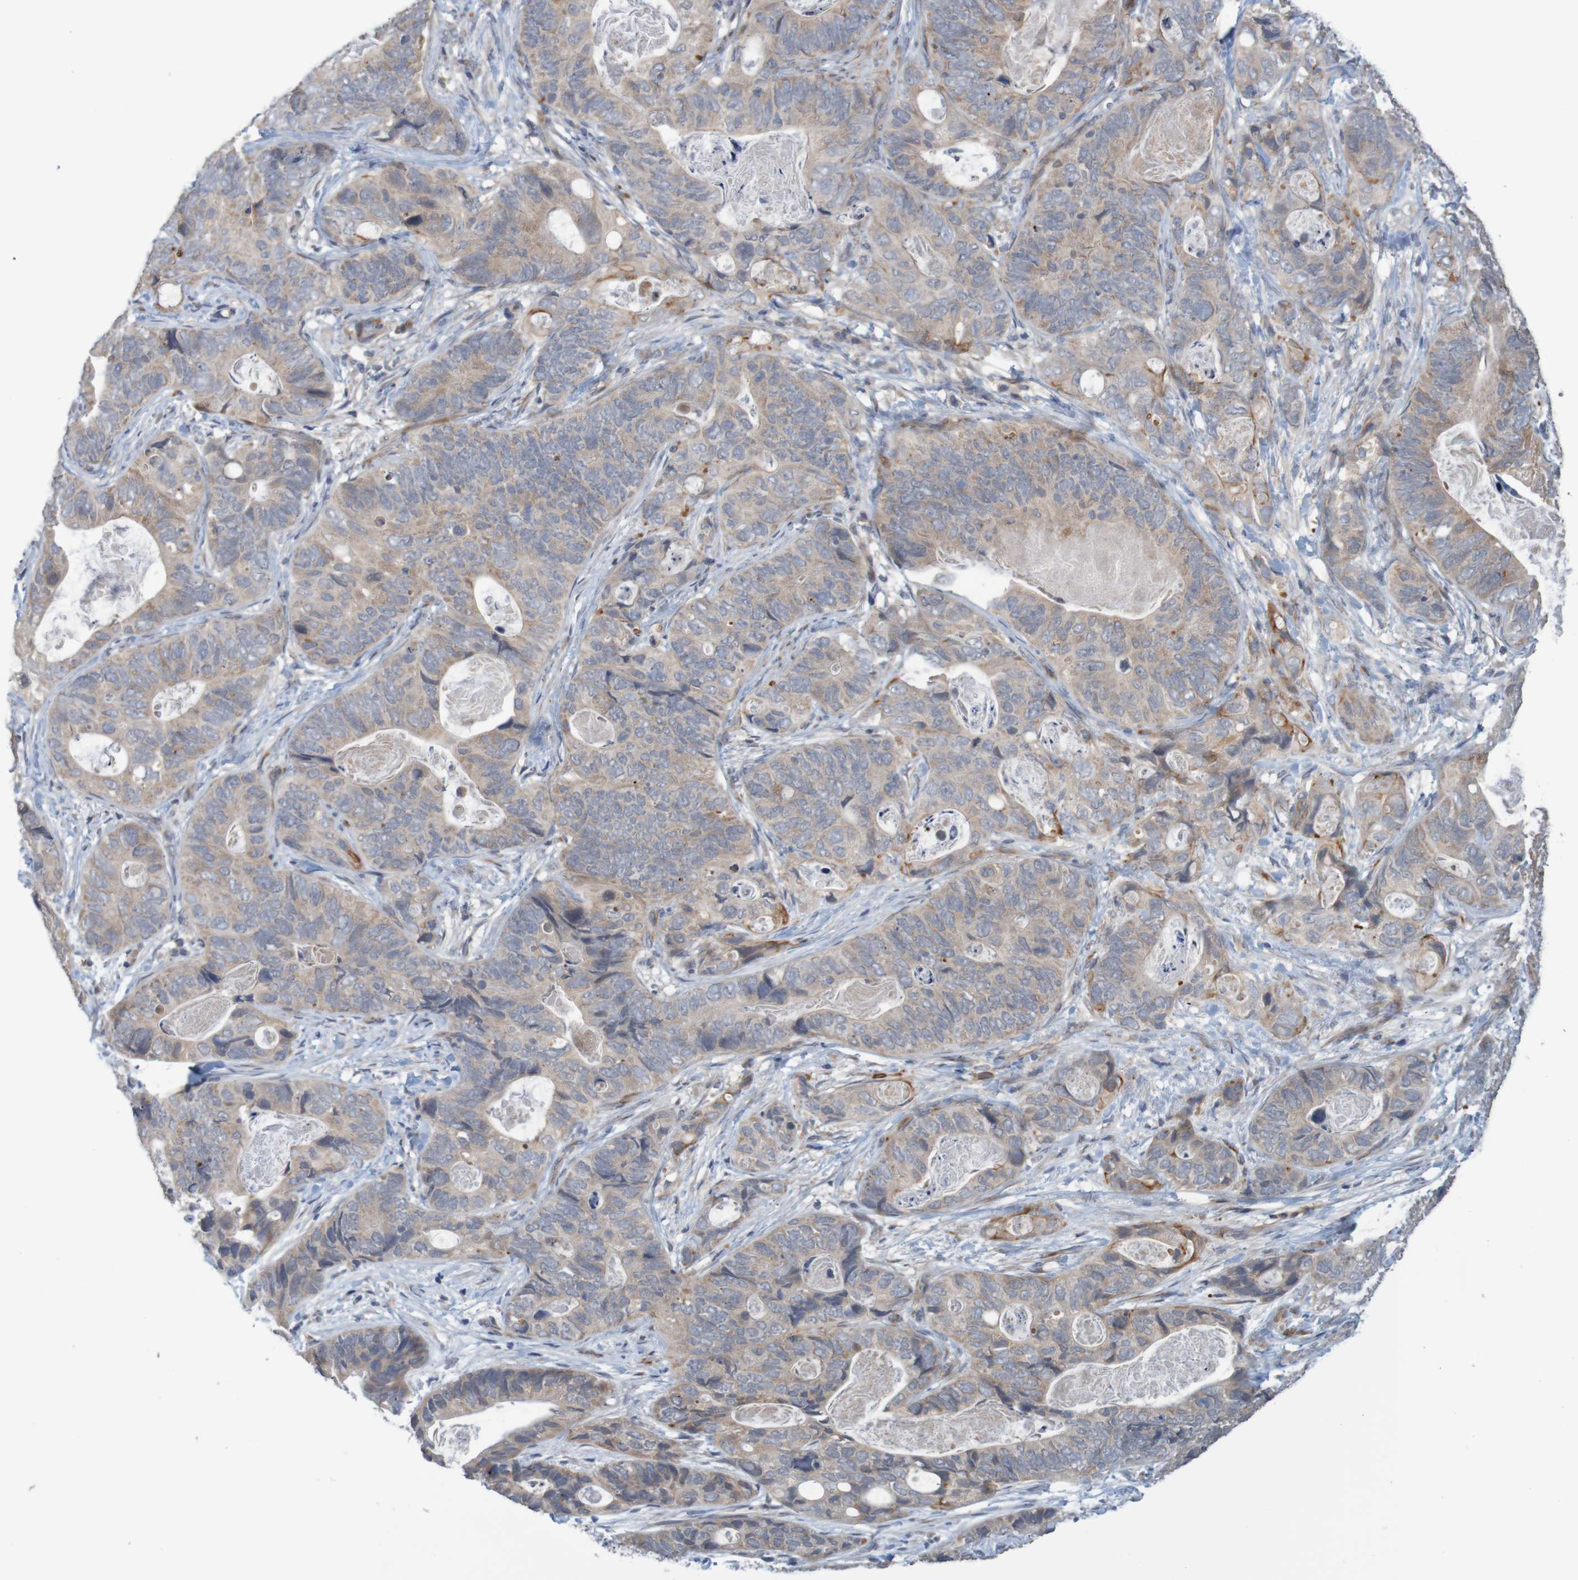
{"staining": {"intensity": "weak", "quantity": "25%-75%", "location": "cytoplasmic/membranous"}, "tissue": "stomach cancer", "cell_type": "Tumor cells", "image_type": "cancer", "snomed": [{"axis": "morphology", "description": "Adenocarcinoma, NOS"}, {"axis": "topography", "description": "Stomach"}], "caption": "A high-resolution photomicrograph shows IHC staining of stomach cancer, which displays weak cytoplasmic/membranous expression in approximately 25%-75% of tumor cells. (IHC, brightfield microscopy, high magnification).", "gene": "ANKK1", "patient": {"sex": "female", "age": 89}}